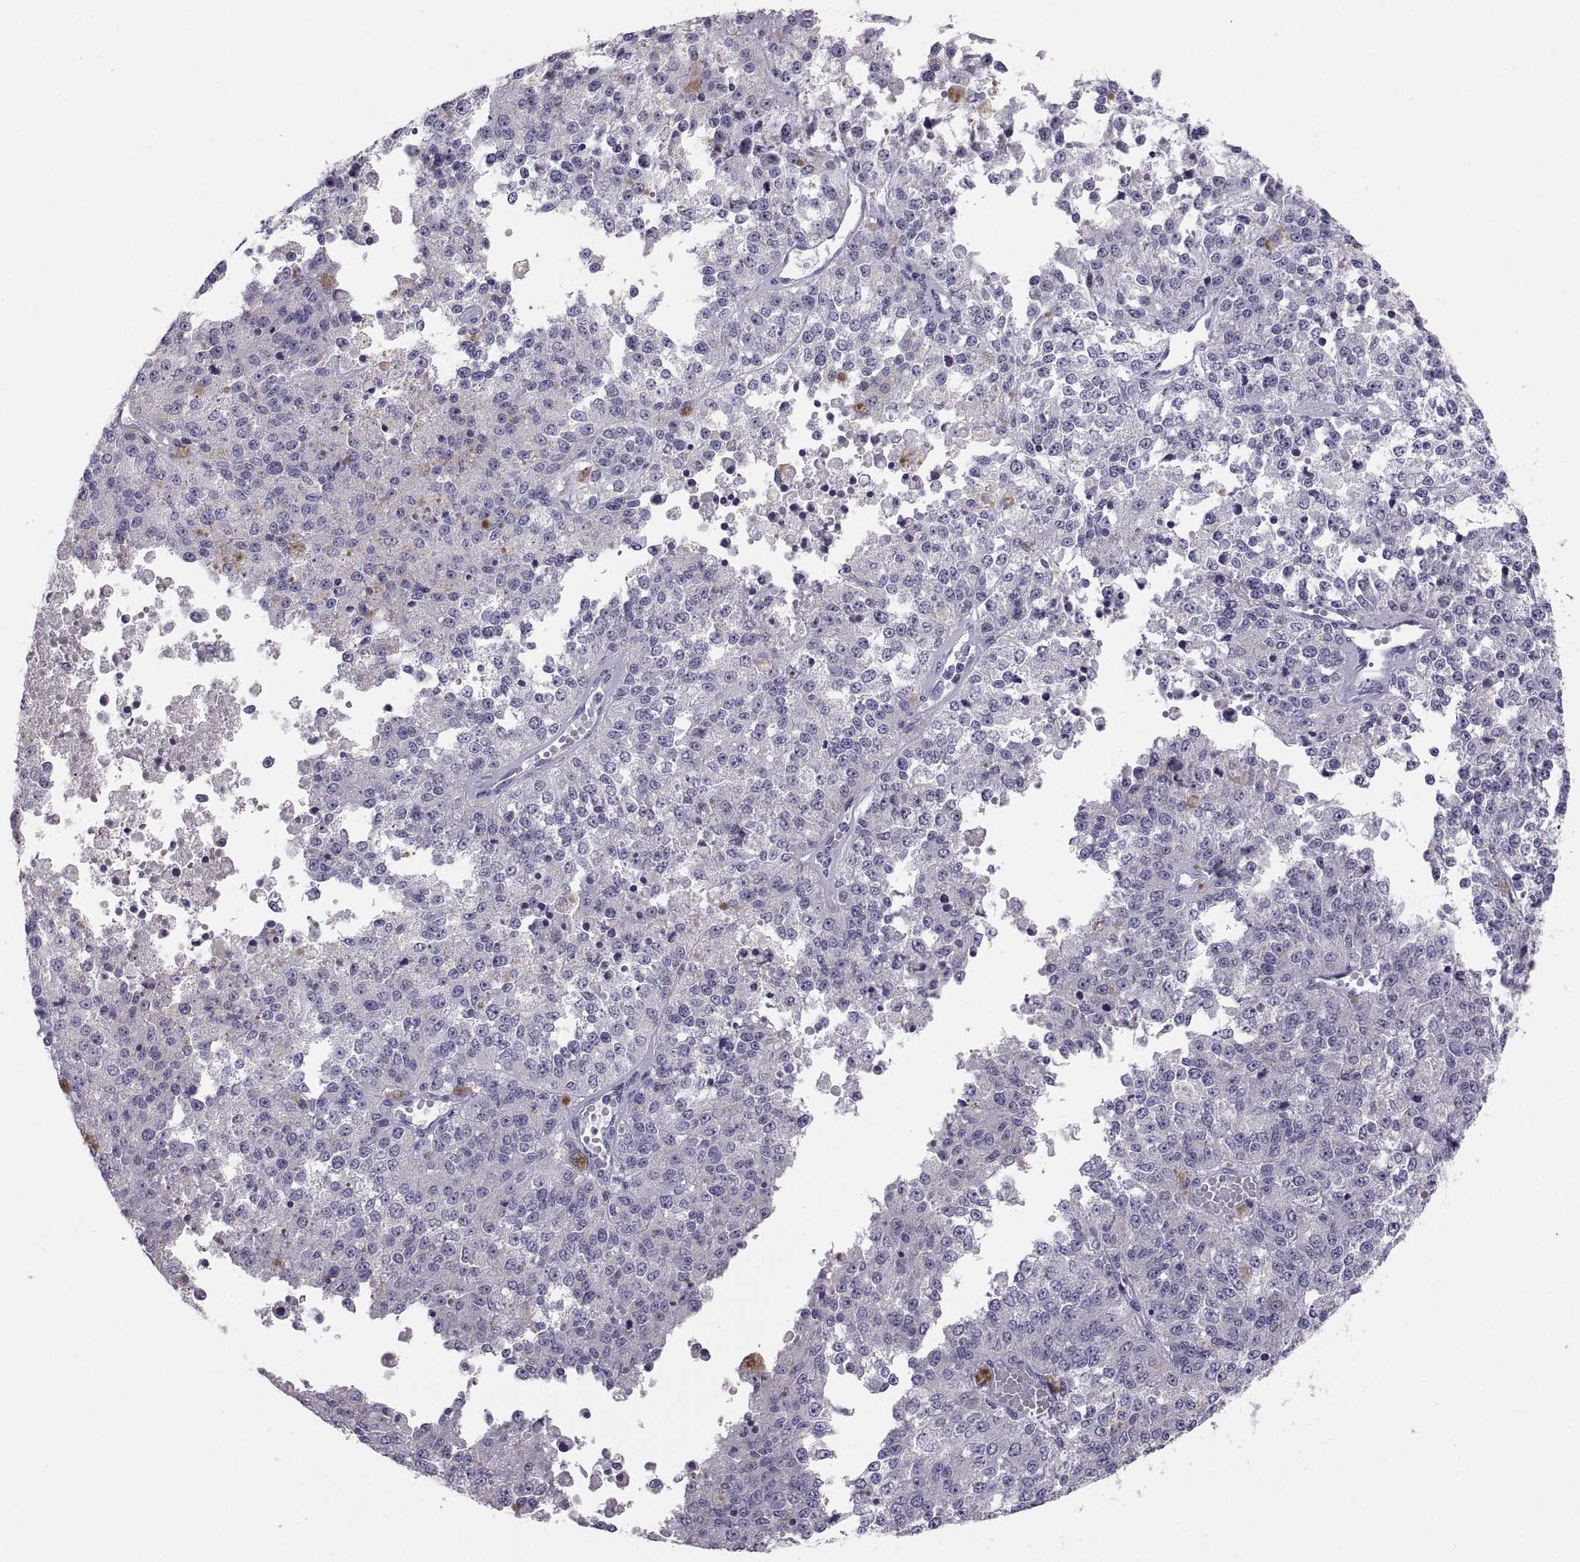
{"staining": {"intensity": "negative", "quantity": "none", "location": "none"}, "tissue": "melanoma", "cell_type": "Tumor cells", "image_type": "cancer", "snomed": [{"axis": "morphology", "description": "Malignant melanoma, Metastatic site"}, {"axis": "topography", "description": "Lymph node"}], "caption": "Micrograph shows no protein positivity in tumor cells of melanoma tissue.", "gene": "IGSF1", "patient": {"sex": "female", "age": 64}}